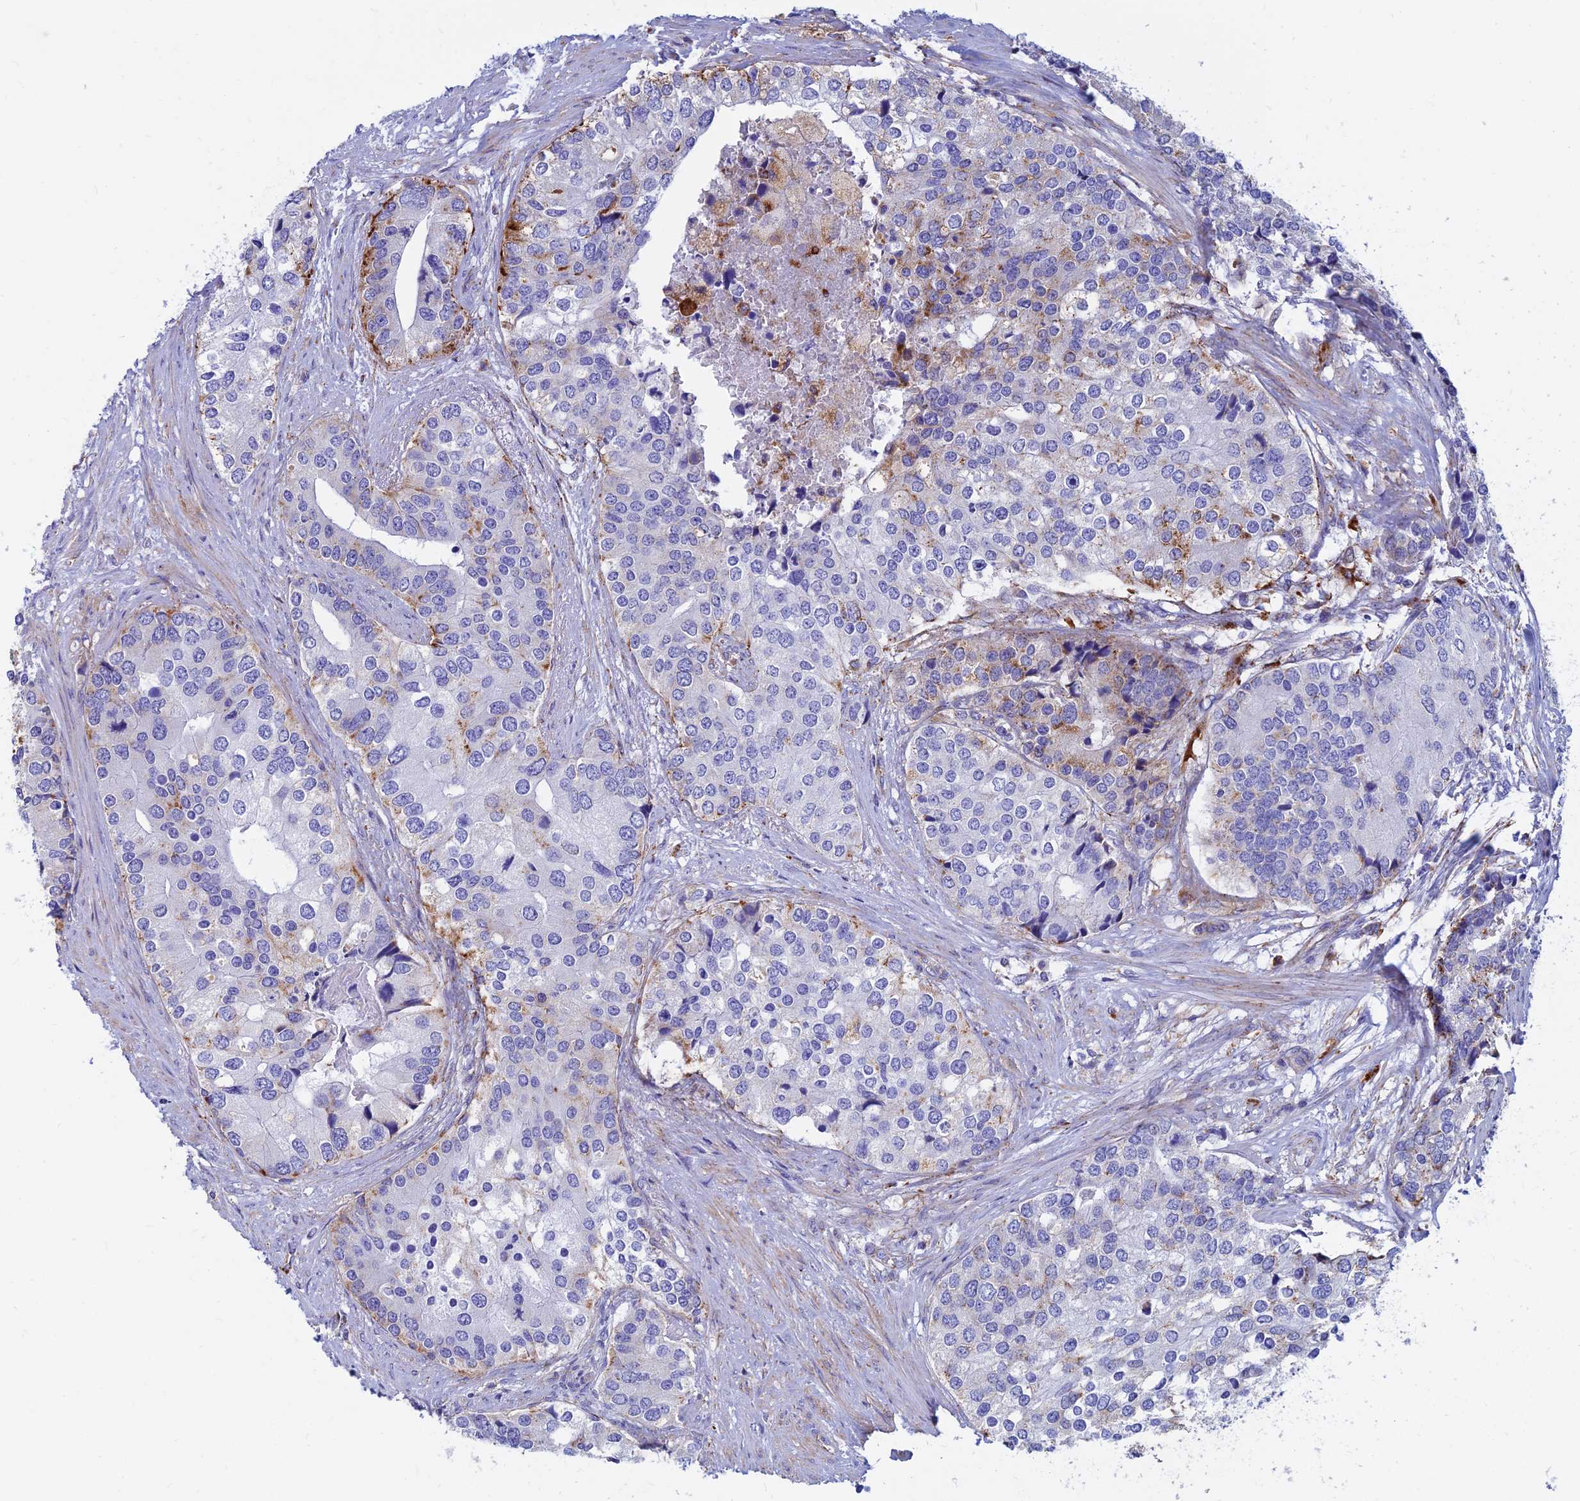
{"staining": {"intensity": "strong", "quantity": "25%-75%", "location": "cytoplasmic/membranous"}, "tissue": "prostate cancer", "cell_type": "Tumor cells", "image_type": "cancer", "snomed": [{"axis": "morphology", "description": "Adenocarcinoma, High grade"}, {"axis": "topography", "description": "Prostate"}], "caption": "The immunohistochemical stain highlights strong cytoplasmic/membranous staining in tumor cells of adenocarcinoma (high-grade) (prostate) tissue.", "gene": "SPNS1", "patient": {"sex": "male", "age": 62}}